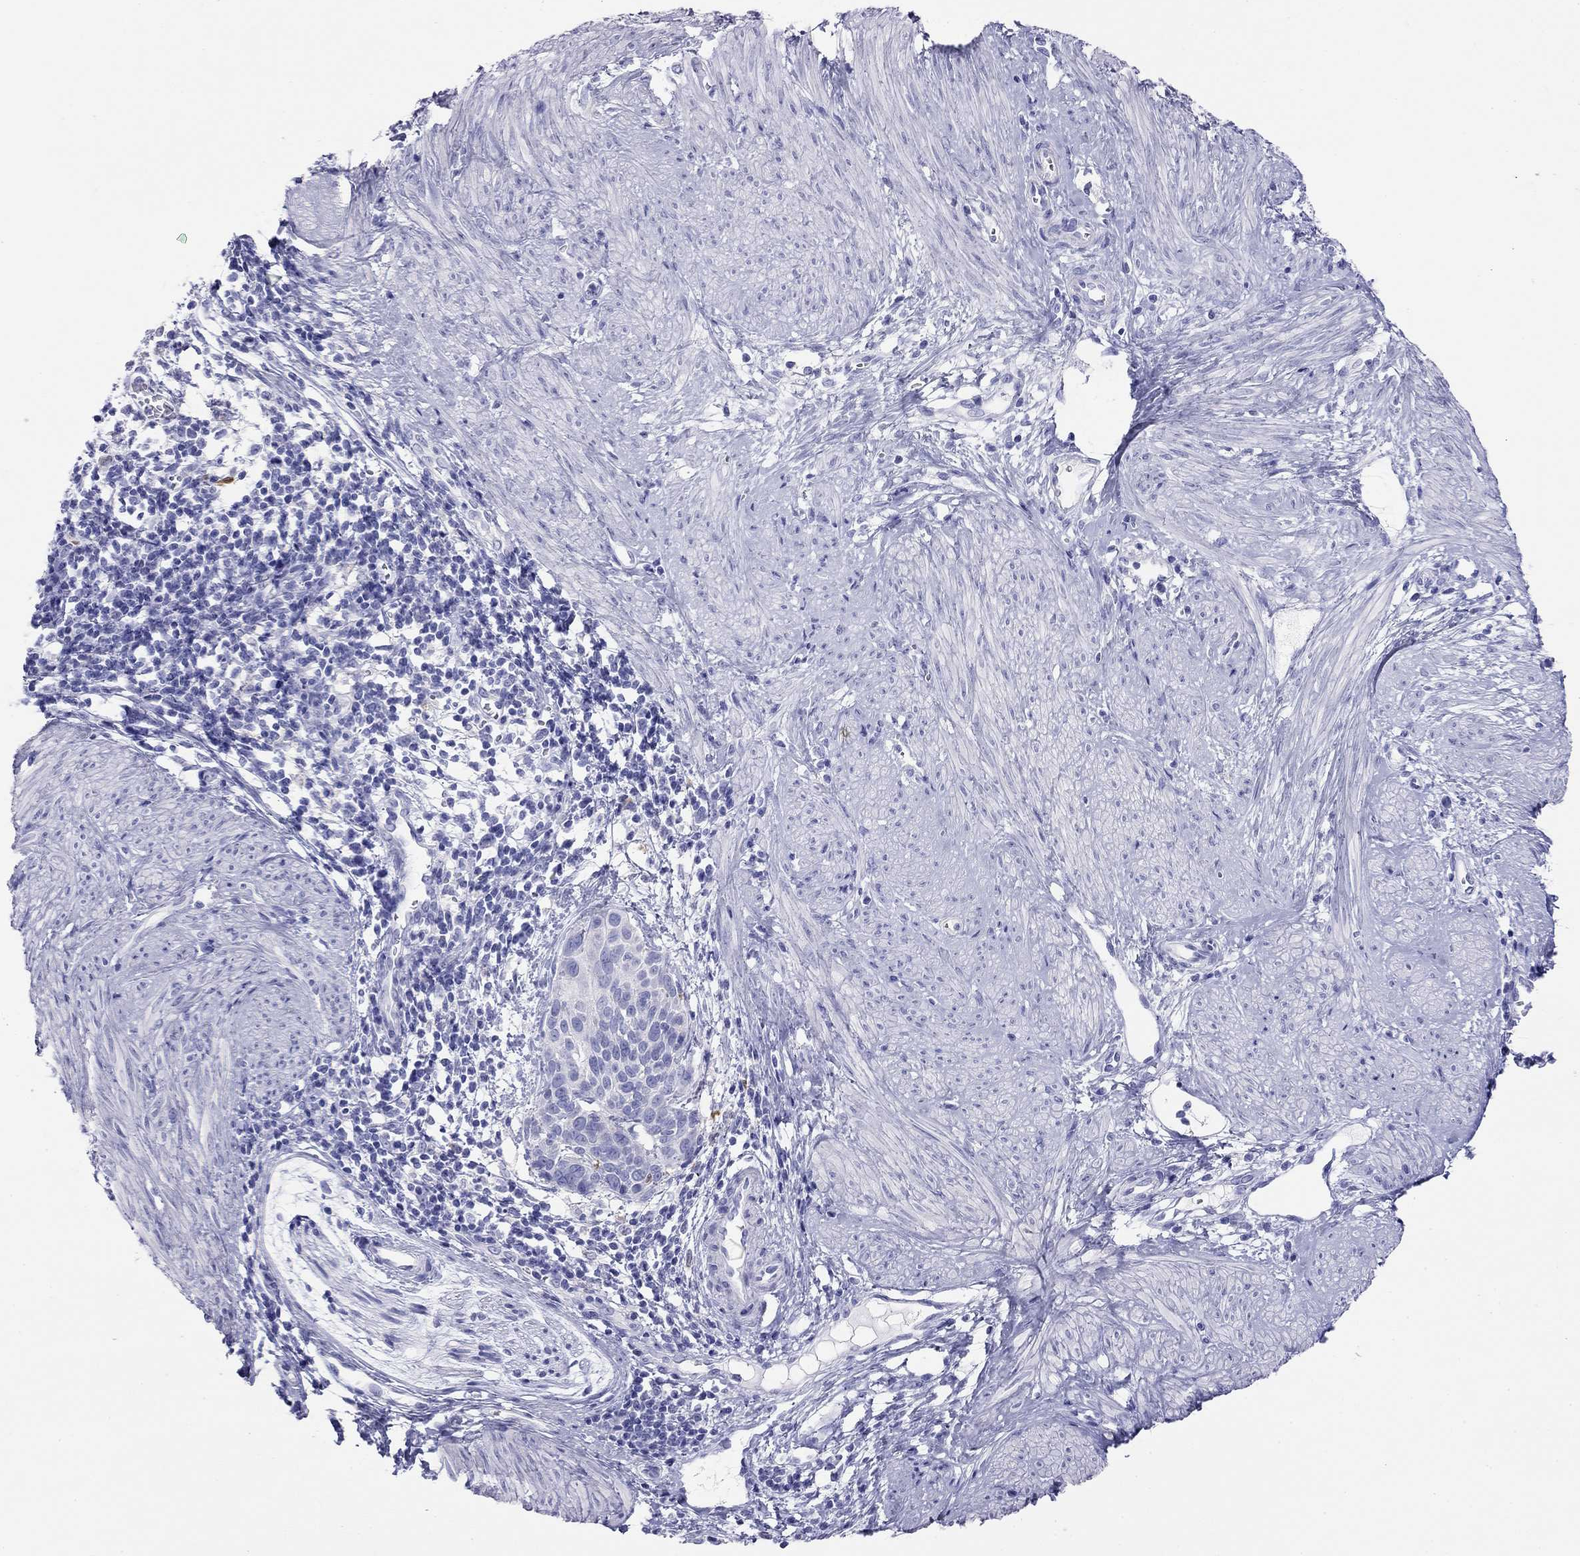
{"staining": {"intensity": "negative", "quantity": "none", "location": "none"}, "tissue": "cervical cancer", "cell_type": "Tumor cells", "image_type": "cancer", "snomed": [{"axis": "morphology", "description": "Squamous cell carcinoma, NOS"}, {"axis": "topography", "description": "Cervix"}], "caption": "IHC of cervical cancer (squamous cell carcinoma) exhibits no positivity in tumor cells.", "gene": "HLA-DQB2", "patient": {"sex": "female", "age": 39}}